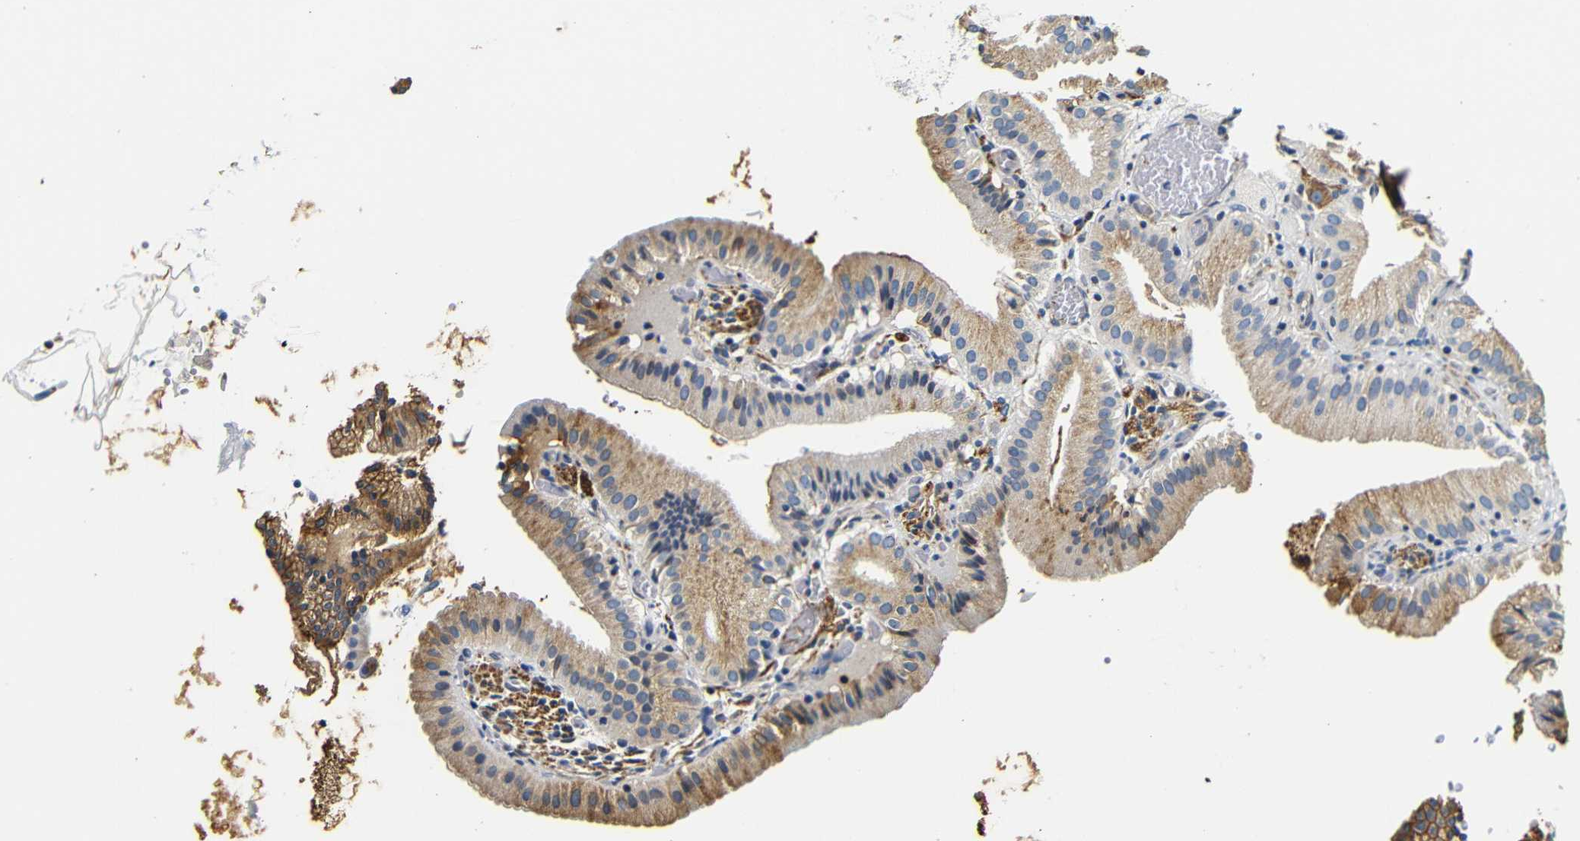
{"staining": {"intensity": "moderate", "quantity": ">75%", "location": "cytoplasmic/membranous"}, "tissue": "gallbladder", "cell_type": "Glandular cells", "image_type": "normal", "snomed": [{"axis": "morphology", "description": "Normal tissue, NOS"}, {"axis": "topography", "description": "Gallbladder"}], "caption": "Gallbladder stained with a brown dye exhibits moderate cytoplasmic/membranous positive expression in approximately >75% of glandular cells.", "gene": "GP1BA", "patient": {"sex": "male", "age": 54}}